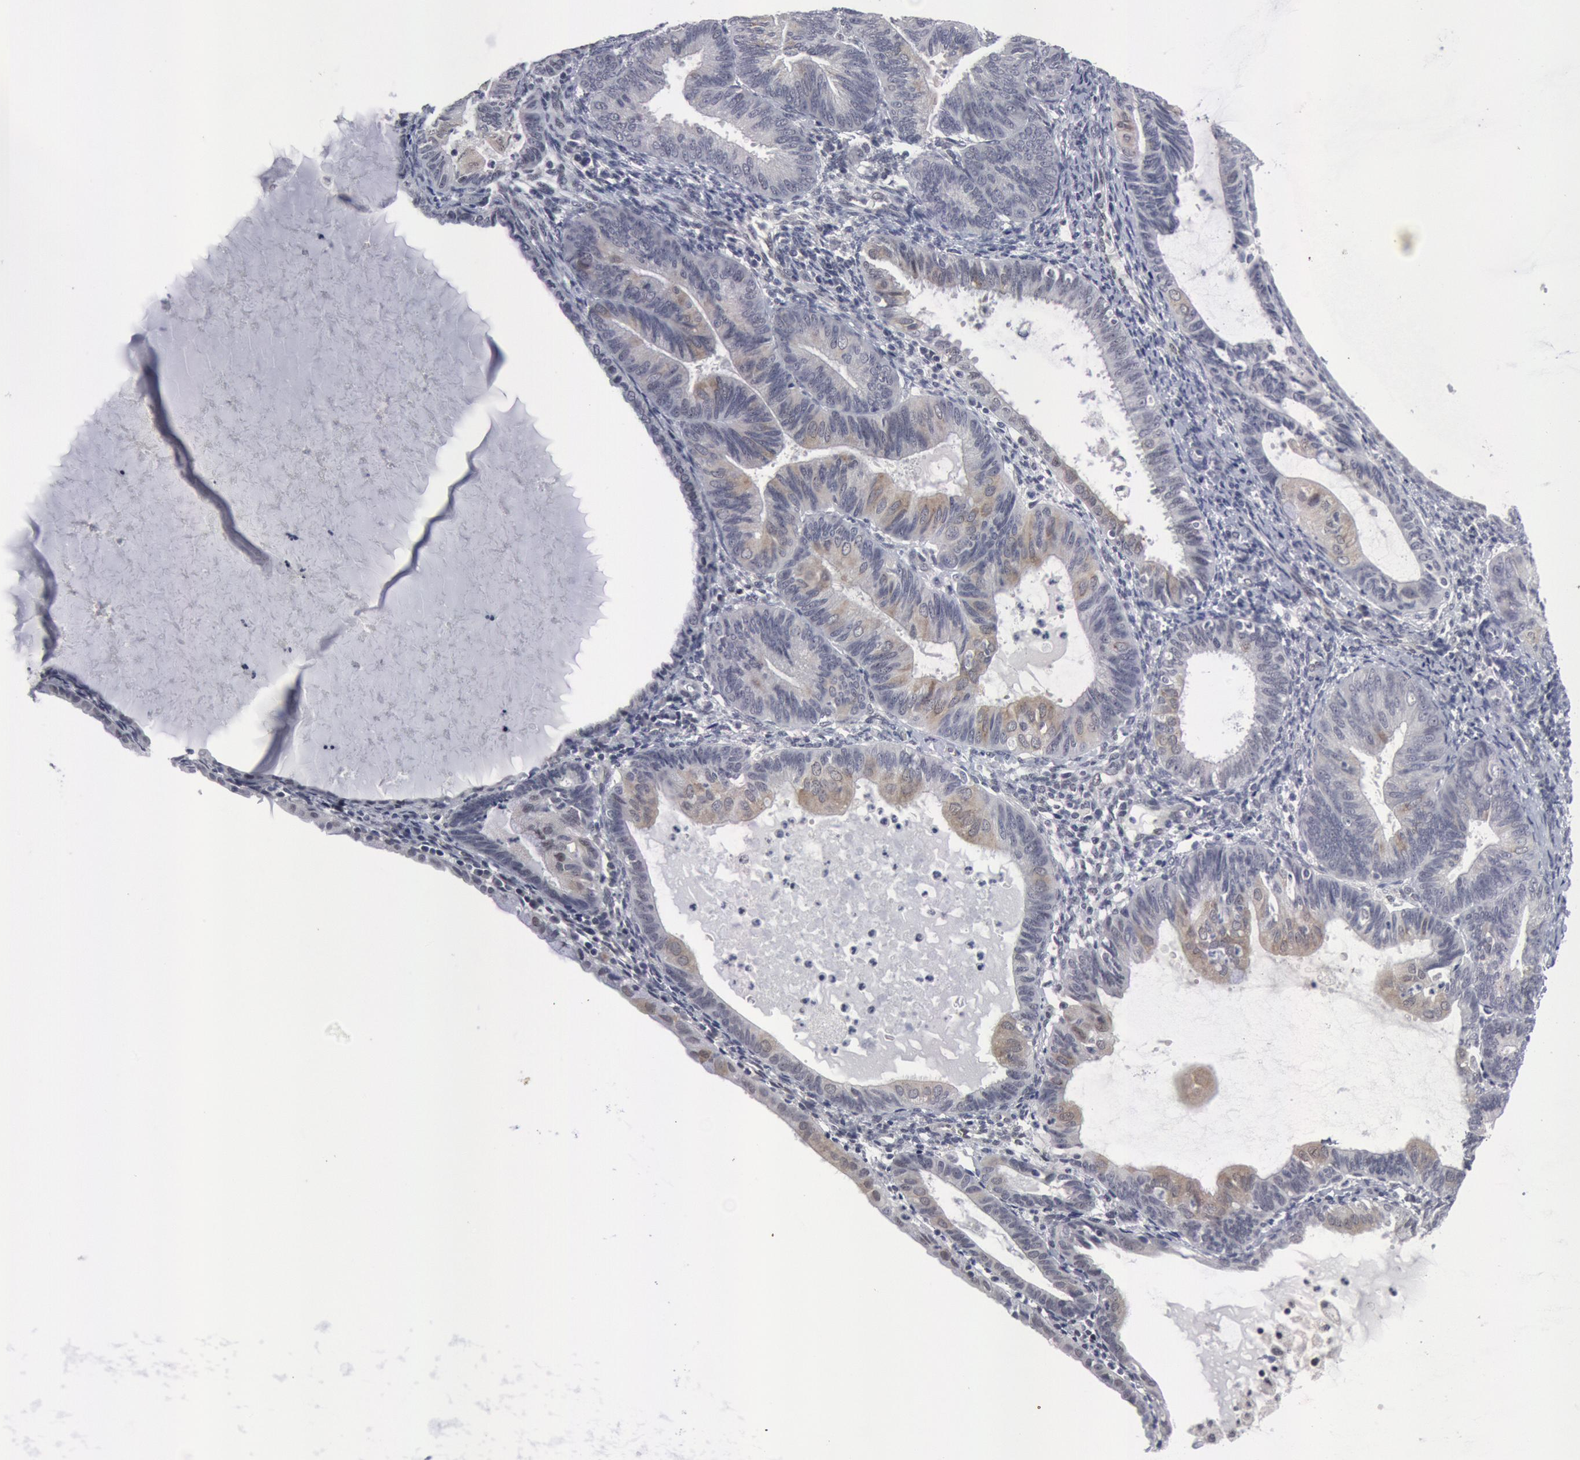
{"staining": {"intensity": "negative", "quantity": "none", "location": "none"}, "tissue": "endometrial cancer", "cell_type": "Tumor cells", "image_type": "cancer", "snomed": [{"axis": "morphology", "description": "Adenocarcinoma, NOS"}, {"axis": "topography", "description": "Endometrium"}], "caption": "An image of adenocarcinoma (endometrial) stained for a protein exhibits no brown staining in tumor cells. (Stains: DAB immunohistochemistry (IHC) with hematoxylin counter stain, Microscopy: brightfield microscopy at high magnification).", "gene": "FOXO1", "patient": {"sex": "female", "age": 63}}